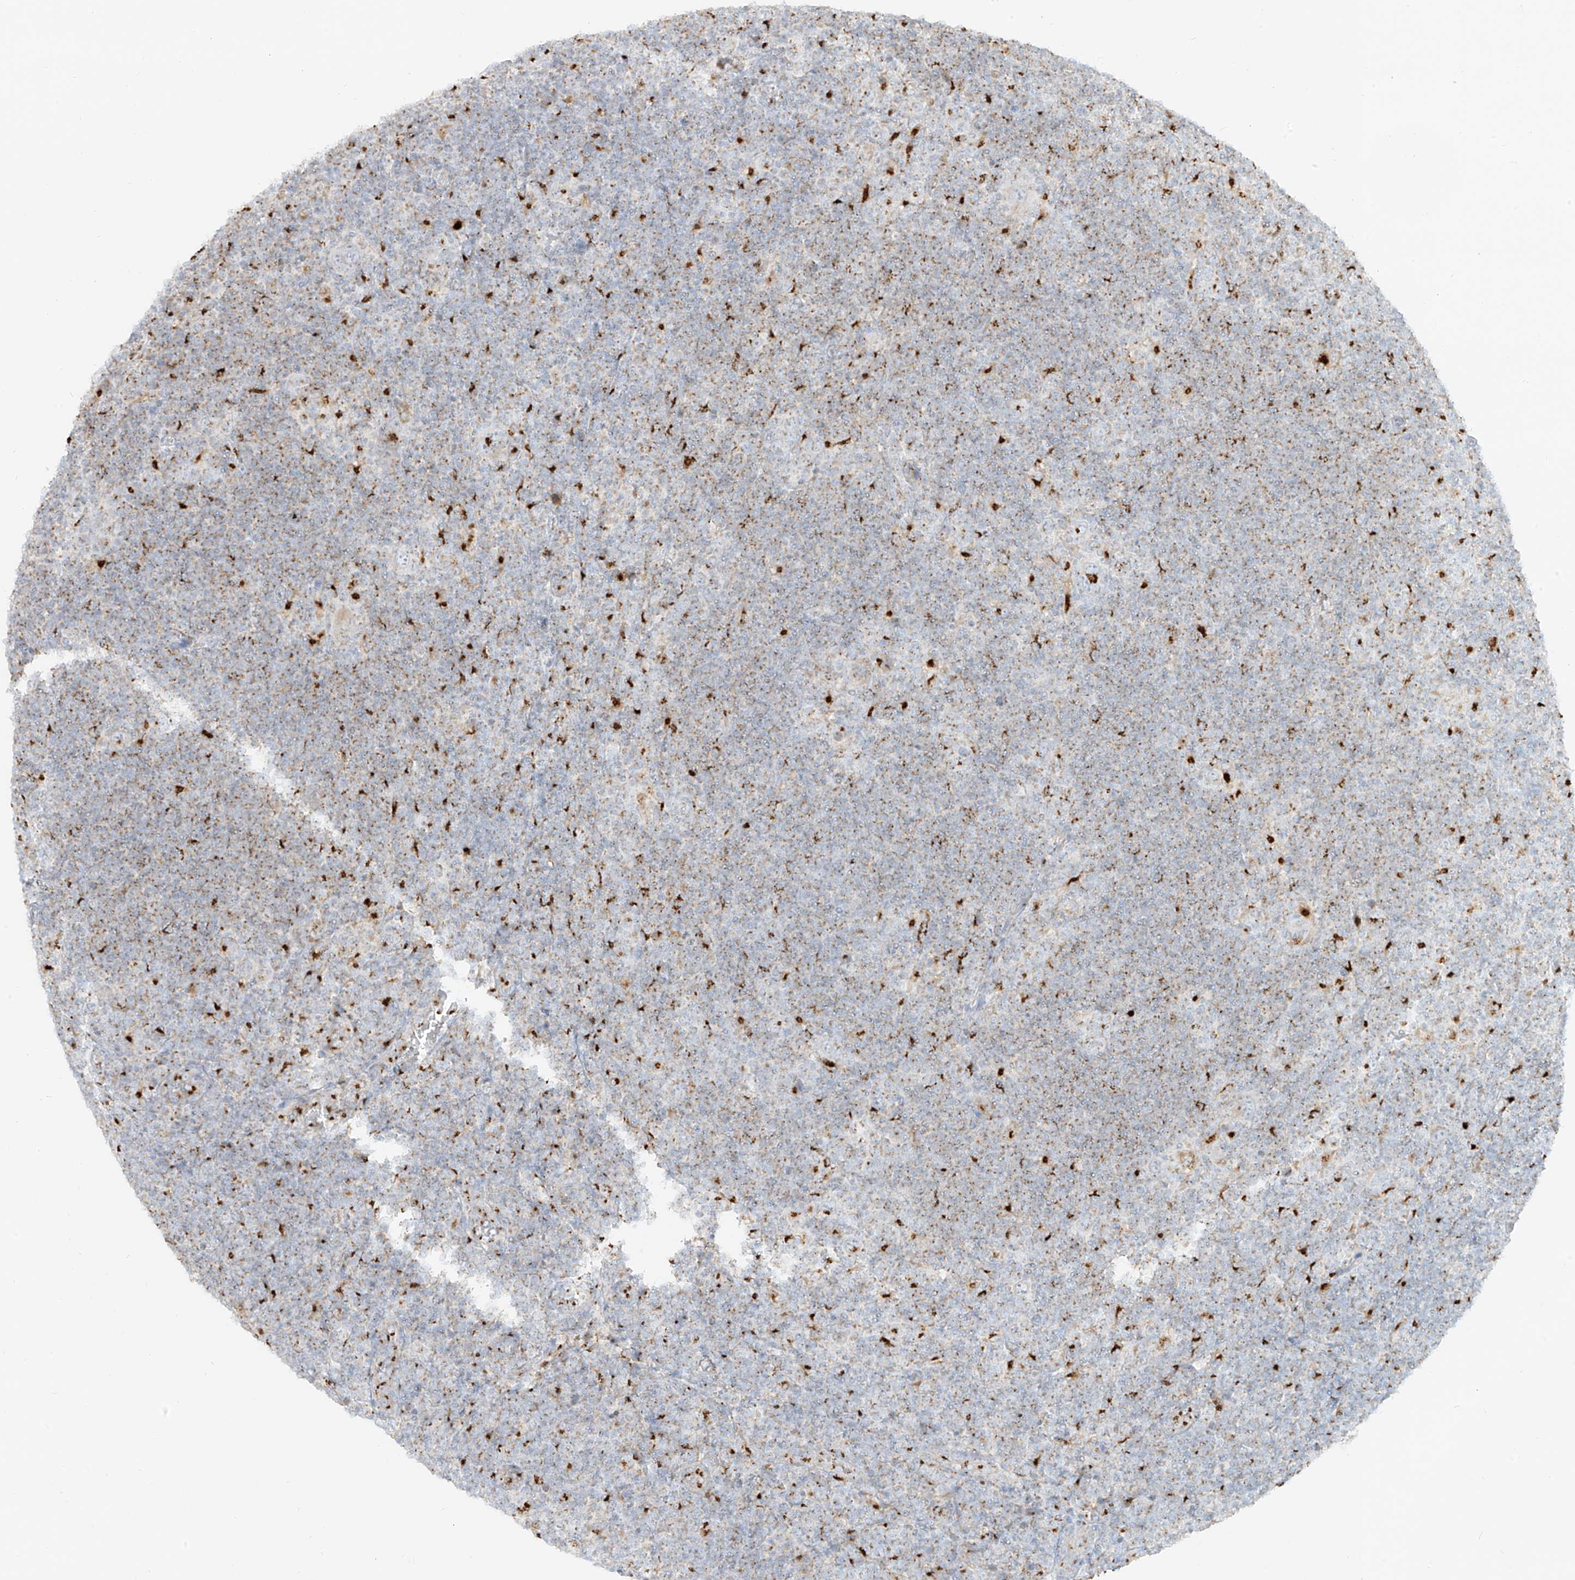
{"staining": {"intensity": "moderate", "quantity": "<25%", "location": "cytoplasmic/membranous"}, "tissue": "lymphoma", "cell_type": "Tumor cells", "image_type": "cancer", "snomed": [{"axis": "morphology", "description": "Hodgkin's disease, NOS"}, {"axis": "topography", "description": "Lymph node"}], "caption": "This is a photomicrograph of immunohistochemistry staining of lymphoma, which shows moderate staining in the cytoplasmic/membranous of tumor cells.", "gene": "TMEM87B", "patient": {"sex": "female", "age": 57}}